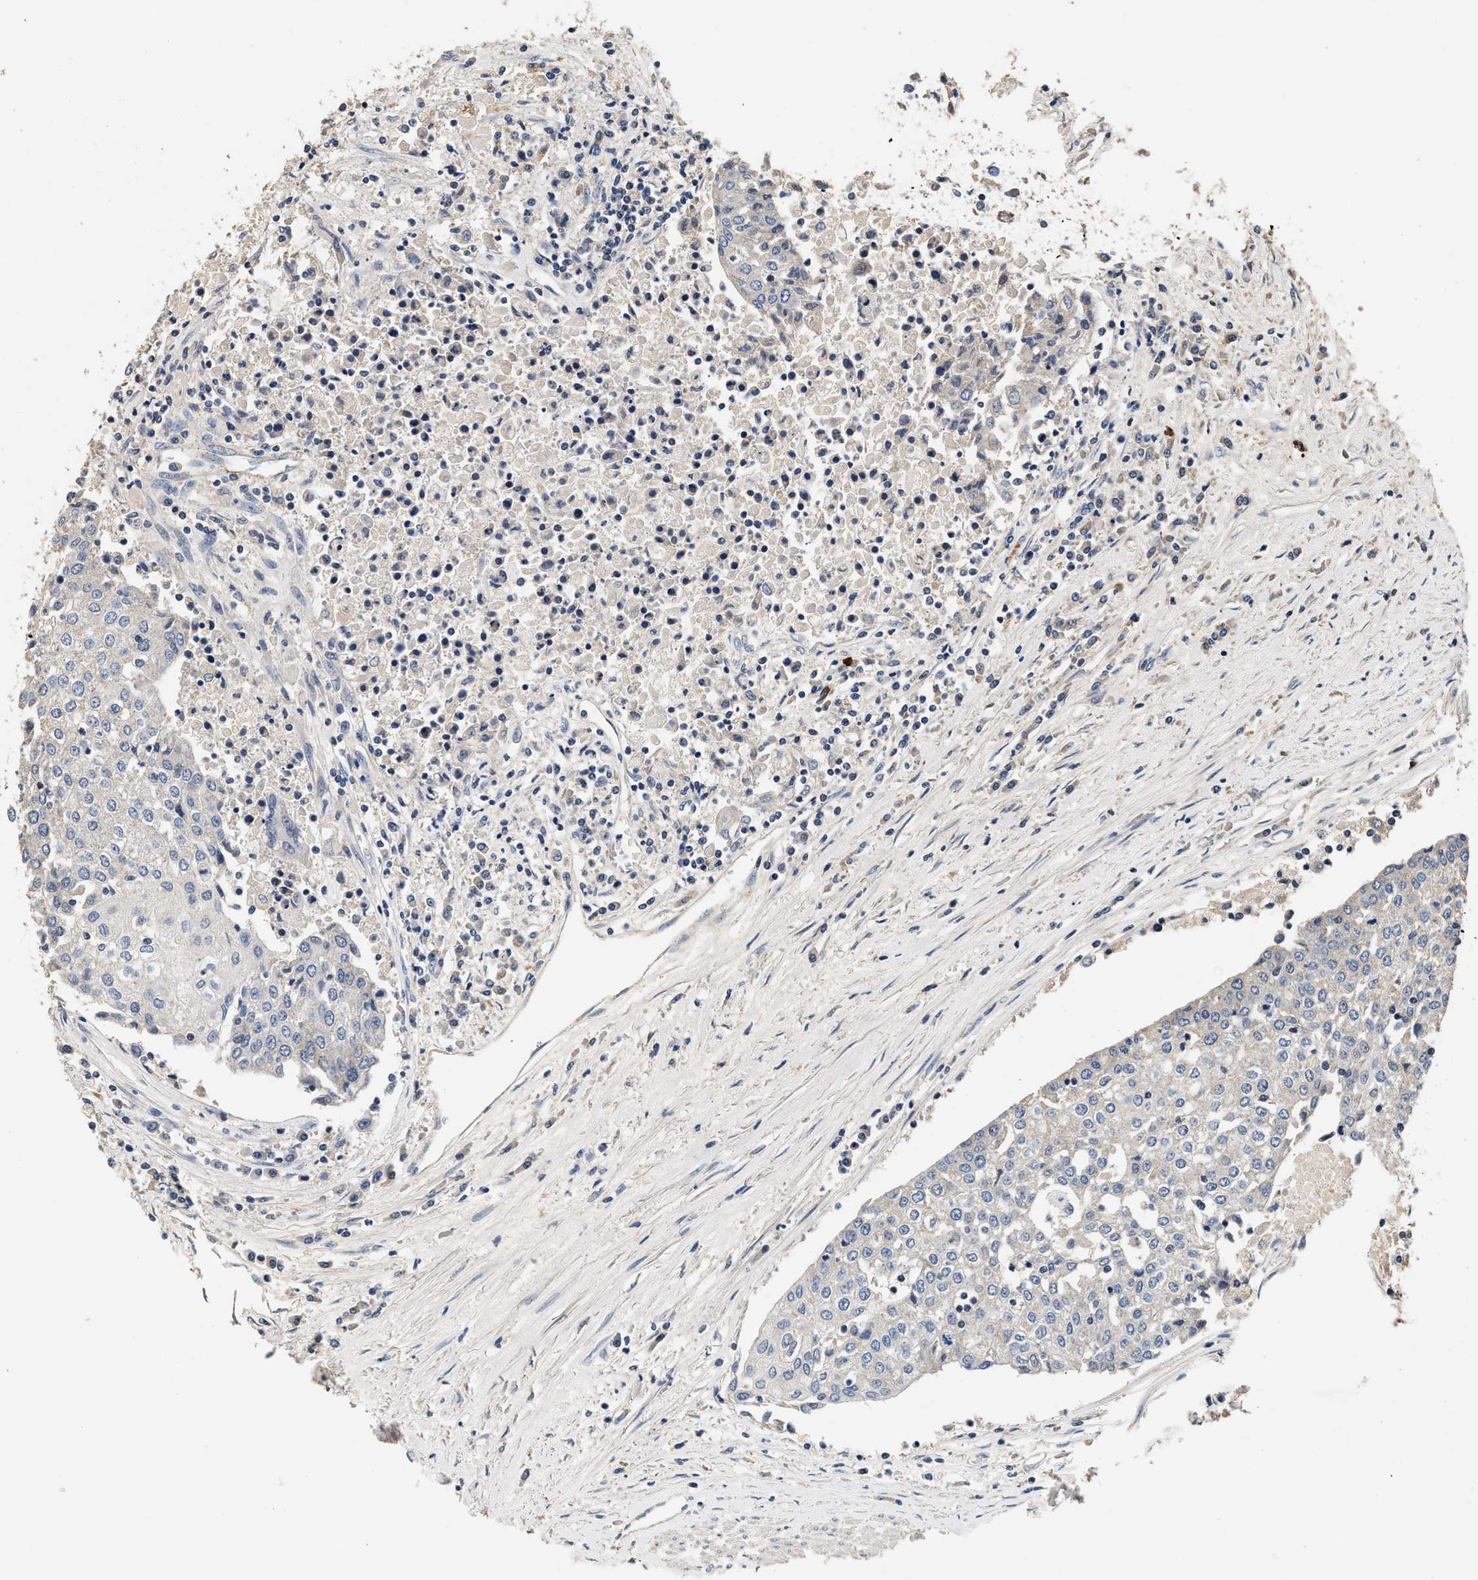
{"staining": {"intensity": "negative", "quantity": "none", "location": "none"}, "tissue": "urothelial cancer", "cell_type": "Tumor cells", "image_type": "cancer", "snomed": [{"axis": "morphology", "description": "Urothelial carcinoma, High grade"}, {"axis": "topography", "description": "Urinary bladder"}], "caption": "This histopathology image is of urothelial cancer stained with immunohistochemistry (IHC) to label a protein in brown with the nuclei are counter-stained blue. There is no expression in tumor cells. (Immunohistochemistry (ihc), brightfield microscopy, high magnification).", "gene": "PTGR3", "patient": {"sex": "female", "age": 85}}